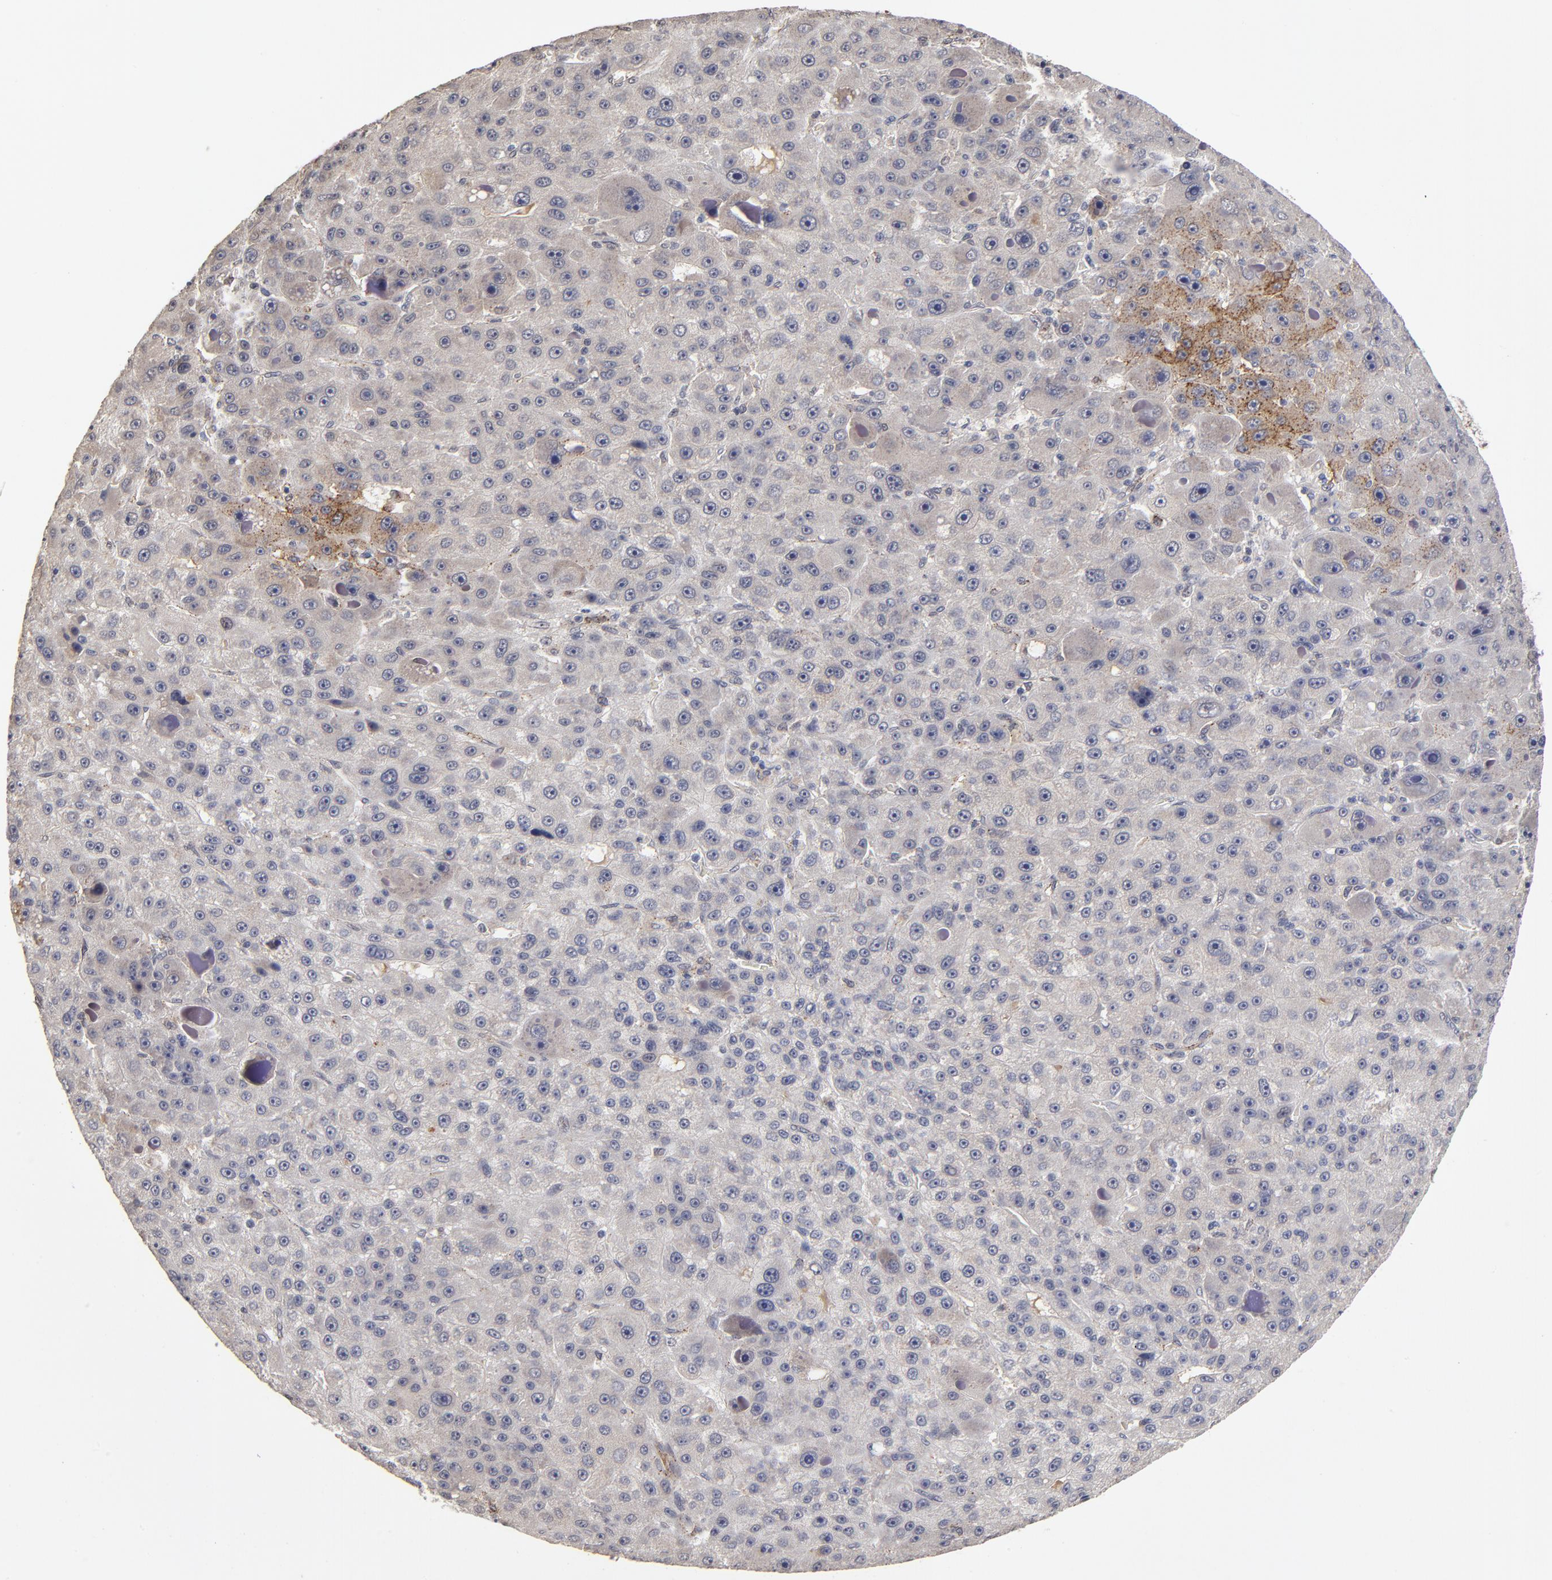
{"staining": {"intensity": "strong", "quantity": "<25%", "location": "cytoplasmic/membranous"}, "tissue": "liver cancer", "cell_type": "Tumor cells", "image_type": "cancer", "snomed": [{"axis": "morphology", "description": "Carcinoma, Hepatocellular, NOS"}, {"axis": "topography", "description": "Liver"}], "caption": "Protein staining of liver cancer tissue exhibits strong cytoplasmic/membranous expression in approximately <25% of tumor cells. (IHC, brightfield microscopy, high magnification).", "gene": "ASB8", "patient": {"sex": "male", "age": 76}}